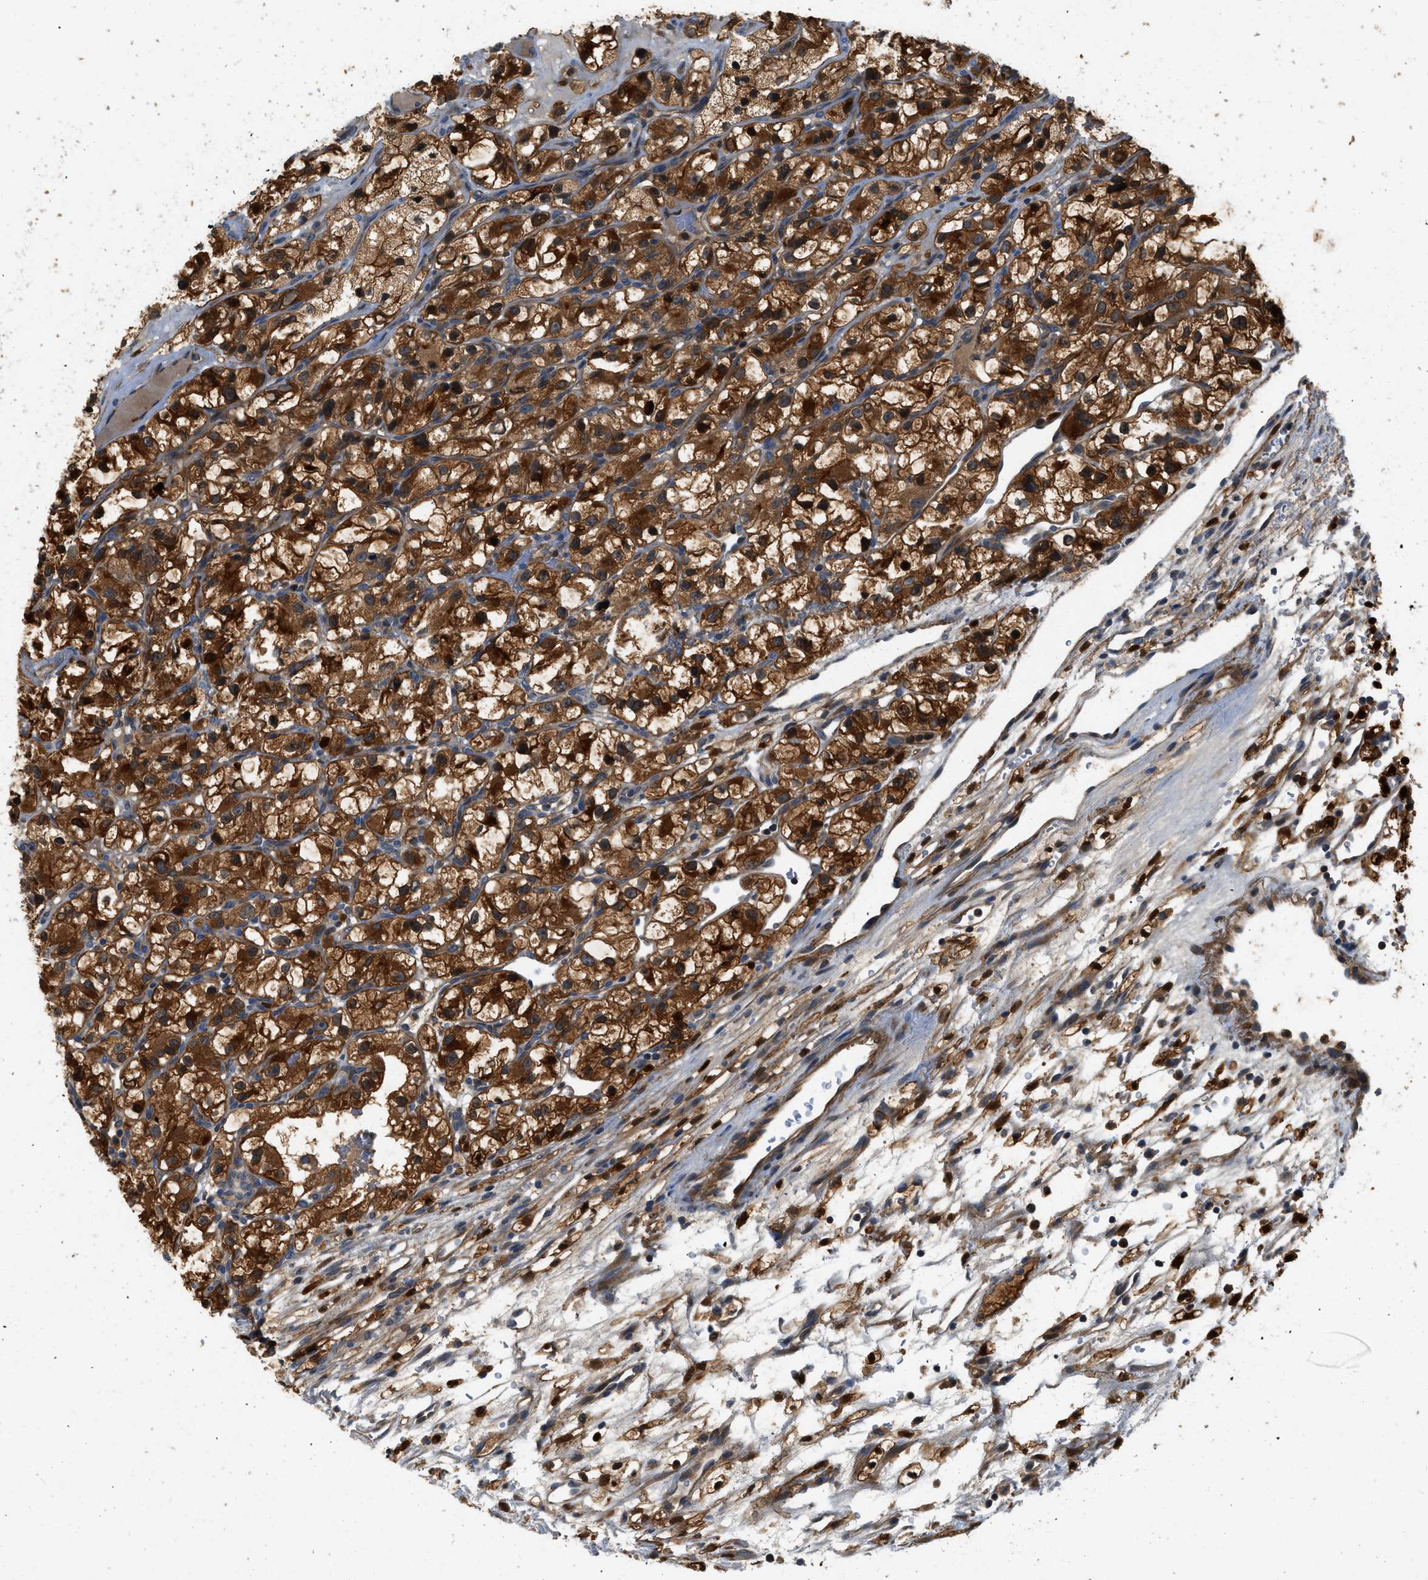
{"staining": {"intensity": "strong", "quantity": ">75%", "location": "cytoplasmic/membranous,nuclear"}, "tissue": "renal cancer", "cell_type": "Tumor cells", "image_type": "cancer", "snomed": [{"axis": "morphology", "description": "Adenocarcinoma, NOS"}, {"axis": "topography", "description": "Kidney"}], "caption": "Renal adenocarcinoma stained with a protein marker demonstrates strong staining in tumor cells.", "gene": "GPR31", "patient": {"sex": "female", "age": 57}}